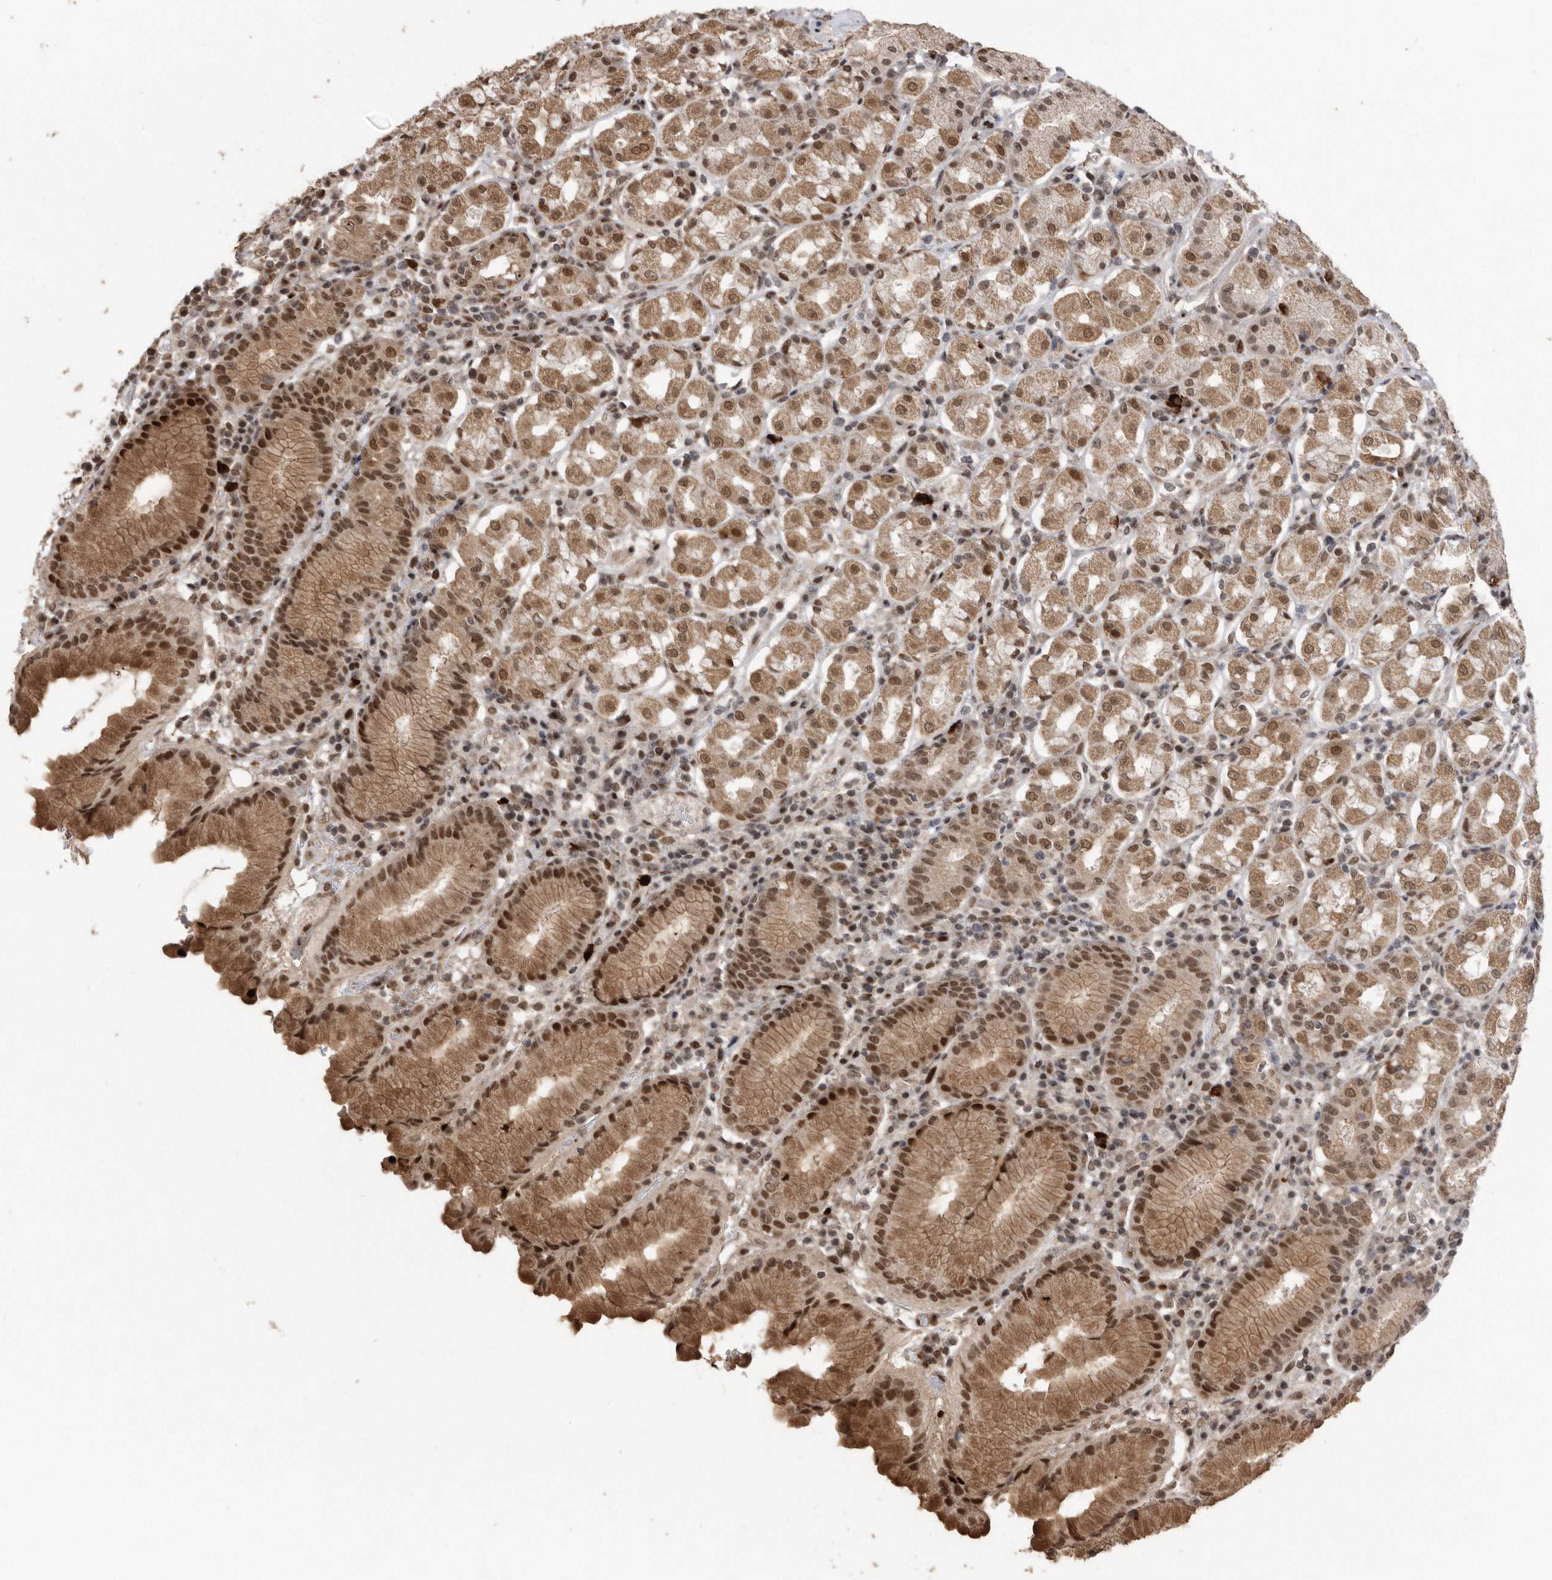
{"staining": {"intensity": "moderate", "quantity": ">75%", "location": "cytoplasmic/membranous,nuclear"}, "tissue": "stomach", "cell_type": "Glandular cells", "image_type": "normal", "snomed": [{"axis": "morphology", "description": "Normal tissue, NOS"}, {"axis": "topography", "description": "Stomach"}, {"axis": "topography", "description": "Stomach, lower"}], "caption": "Unremarkable stomach was stained to show a protein in brown. There is medium levels of moderate cytoplasmic/membranous,nuclear positivity in about >75% of glandular cells. (IHC, brightfield microscopy, high magnification).", "gene": "TDRD3", "patient": {"sex": "female", "age": 56}}